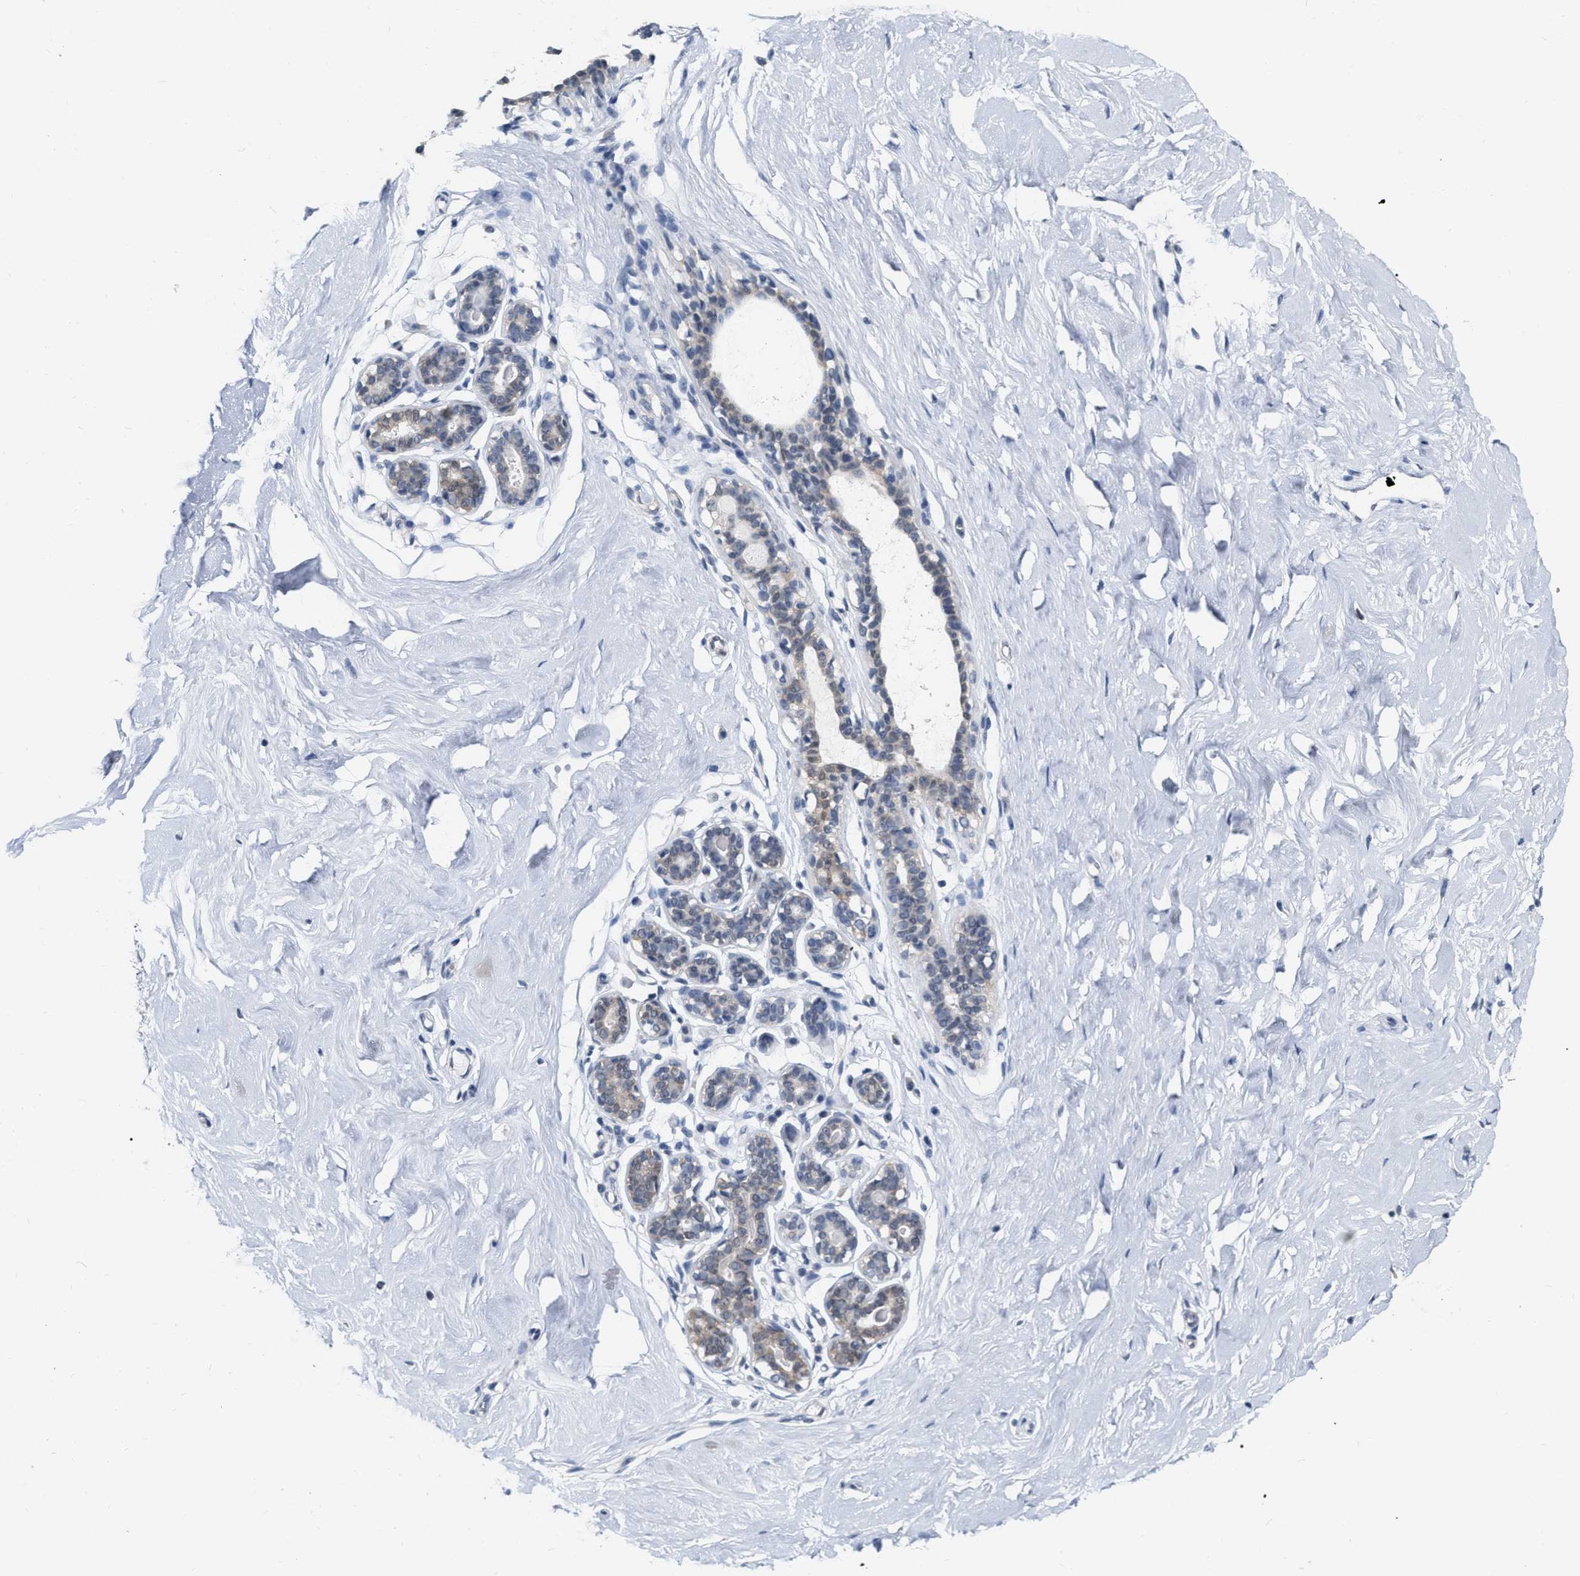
{"staining": {"intensity": "negative", "quantity": "none", "location": "none"}, "tissue": "breast", "cell_type": "Adipocytes", "image_type": "normal", "snomed": [{"axis": "morphology", "description": "Normal tissue, NOS"}, {"axis": "topography", "description": "Breast"}], "caption": "Adipocytes are negative for brown protein staining in unremarkable breast. Nuclei are stained in blue.", "gene": "RUVBL1", "patient": {"sex": "female", "age": 23}}